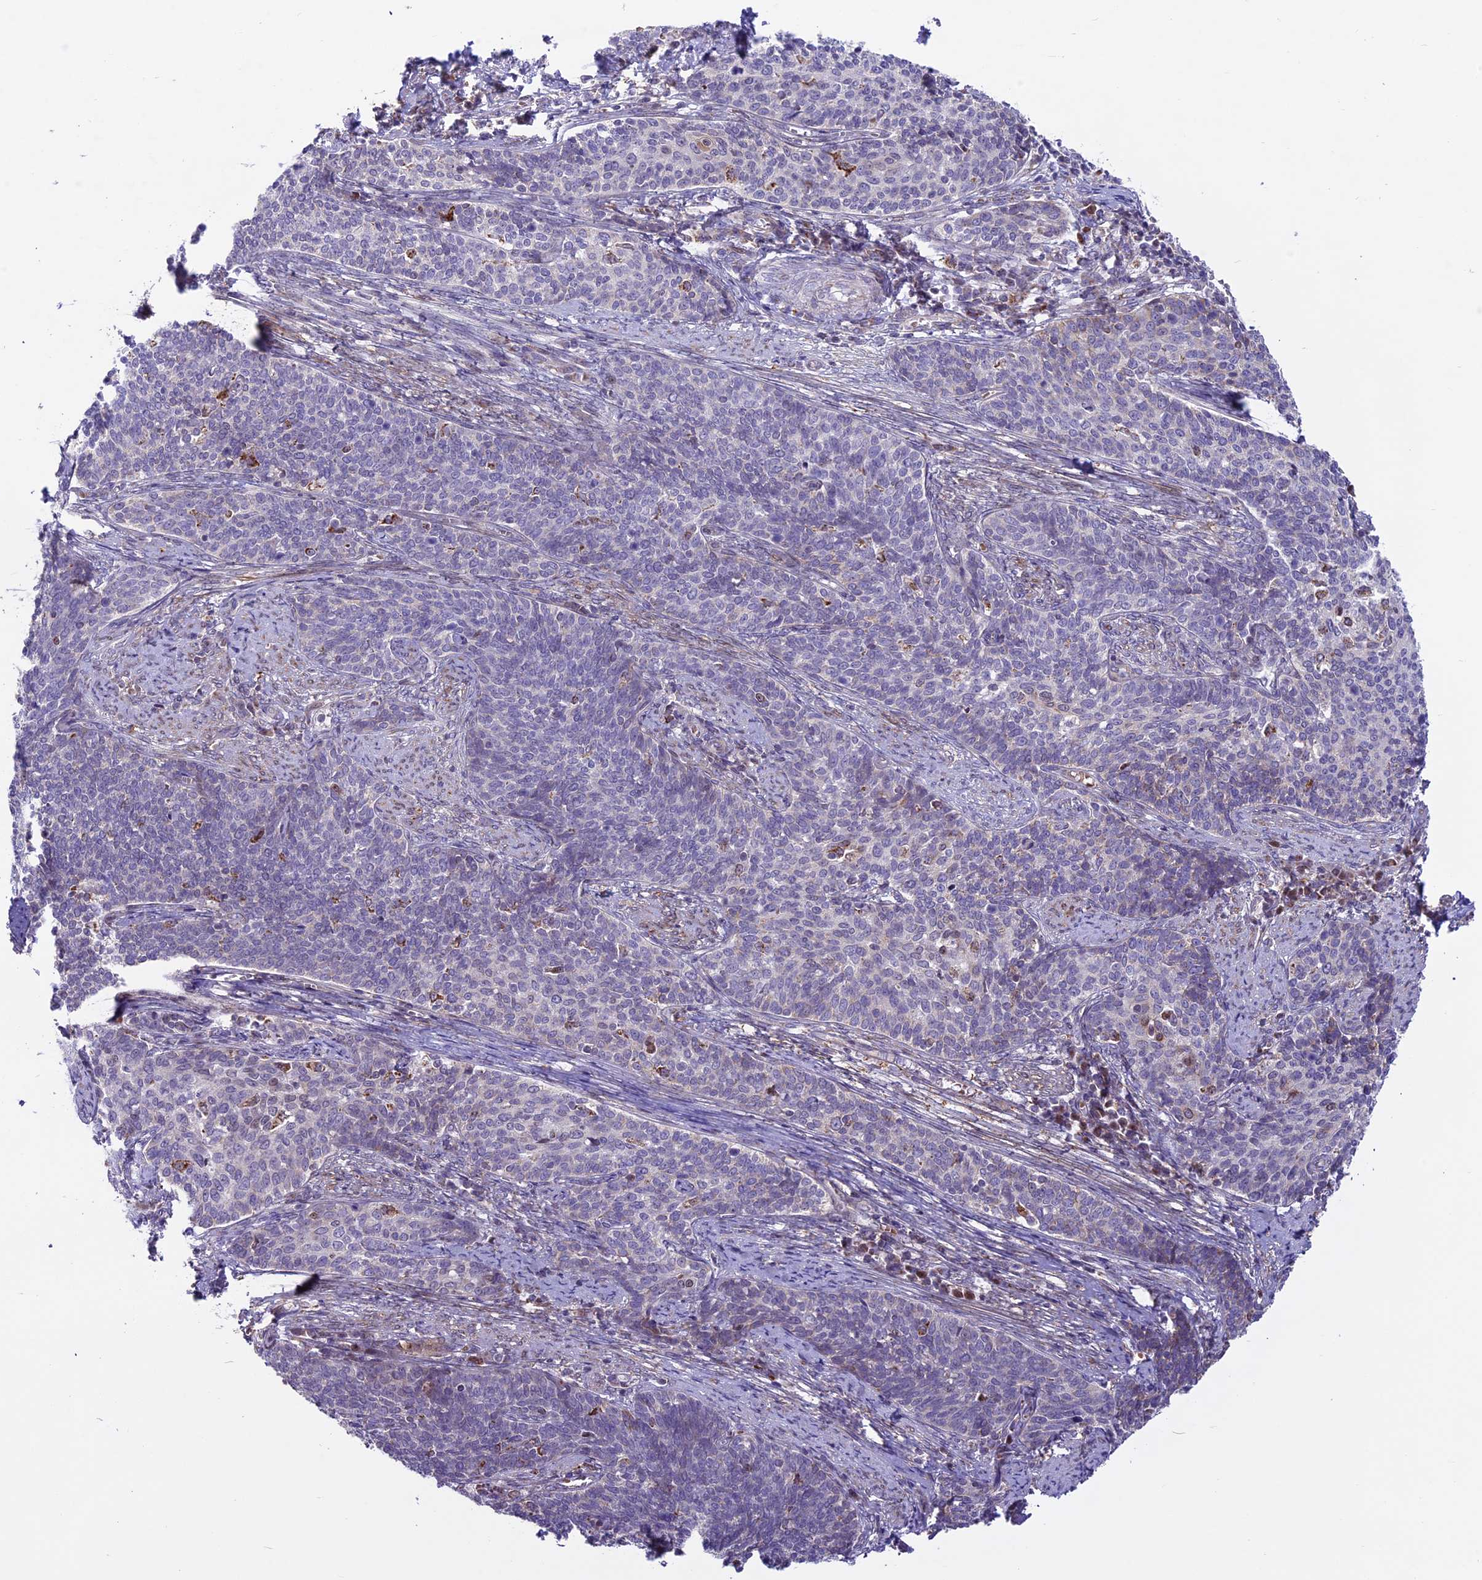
{"staining": {"intensity": "negative", "quantity": "none", "location": "none"}, "tissue": "cervical cancer", "cell_type": "Tumor cells", "image_type": "cancer", "snomed": [{"axis": "morphology", "description": "Squamous cell carcinoma, NOS"}, {"axis": "topography", "description": "Cervix"}], "caption": "Immunohistochemical staining of cervical cancer exhibits no significant expression in tumor cells.", "gene": "MIEF2", "patient": {"sex": "female", "age": 39}}